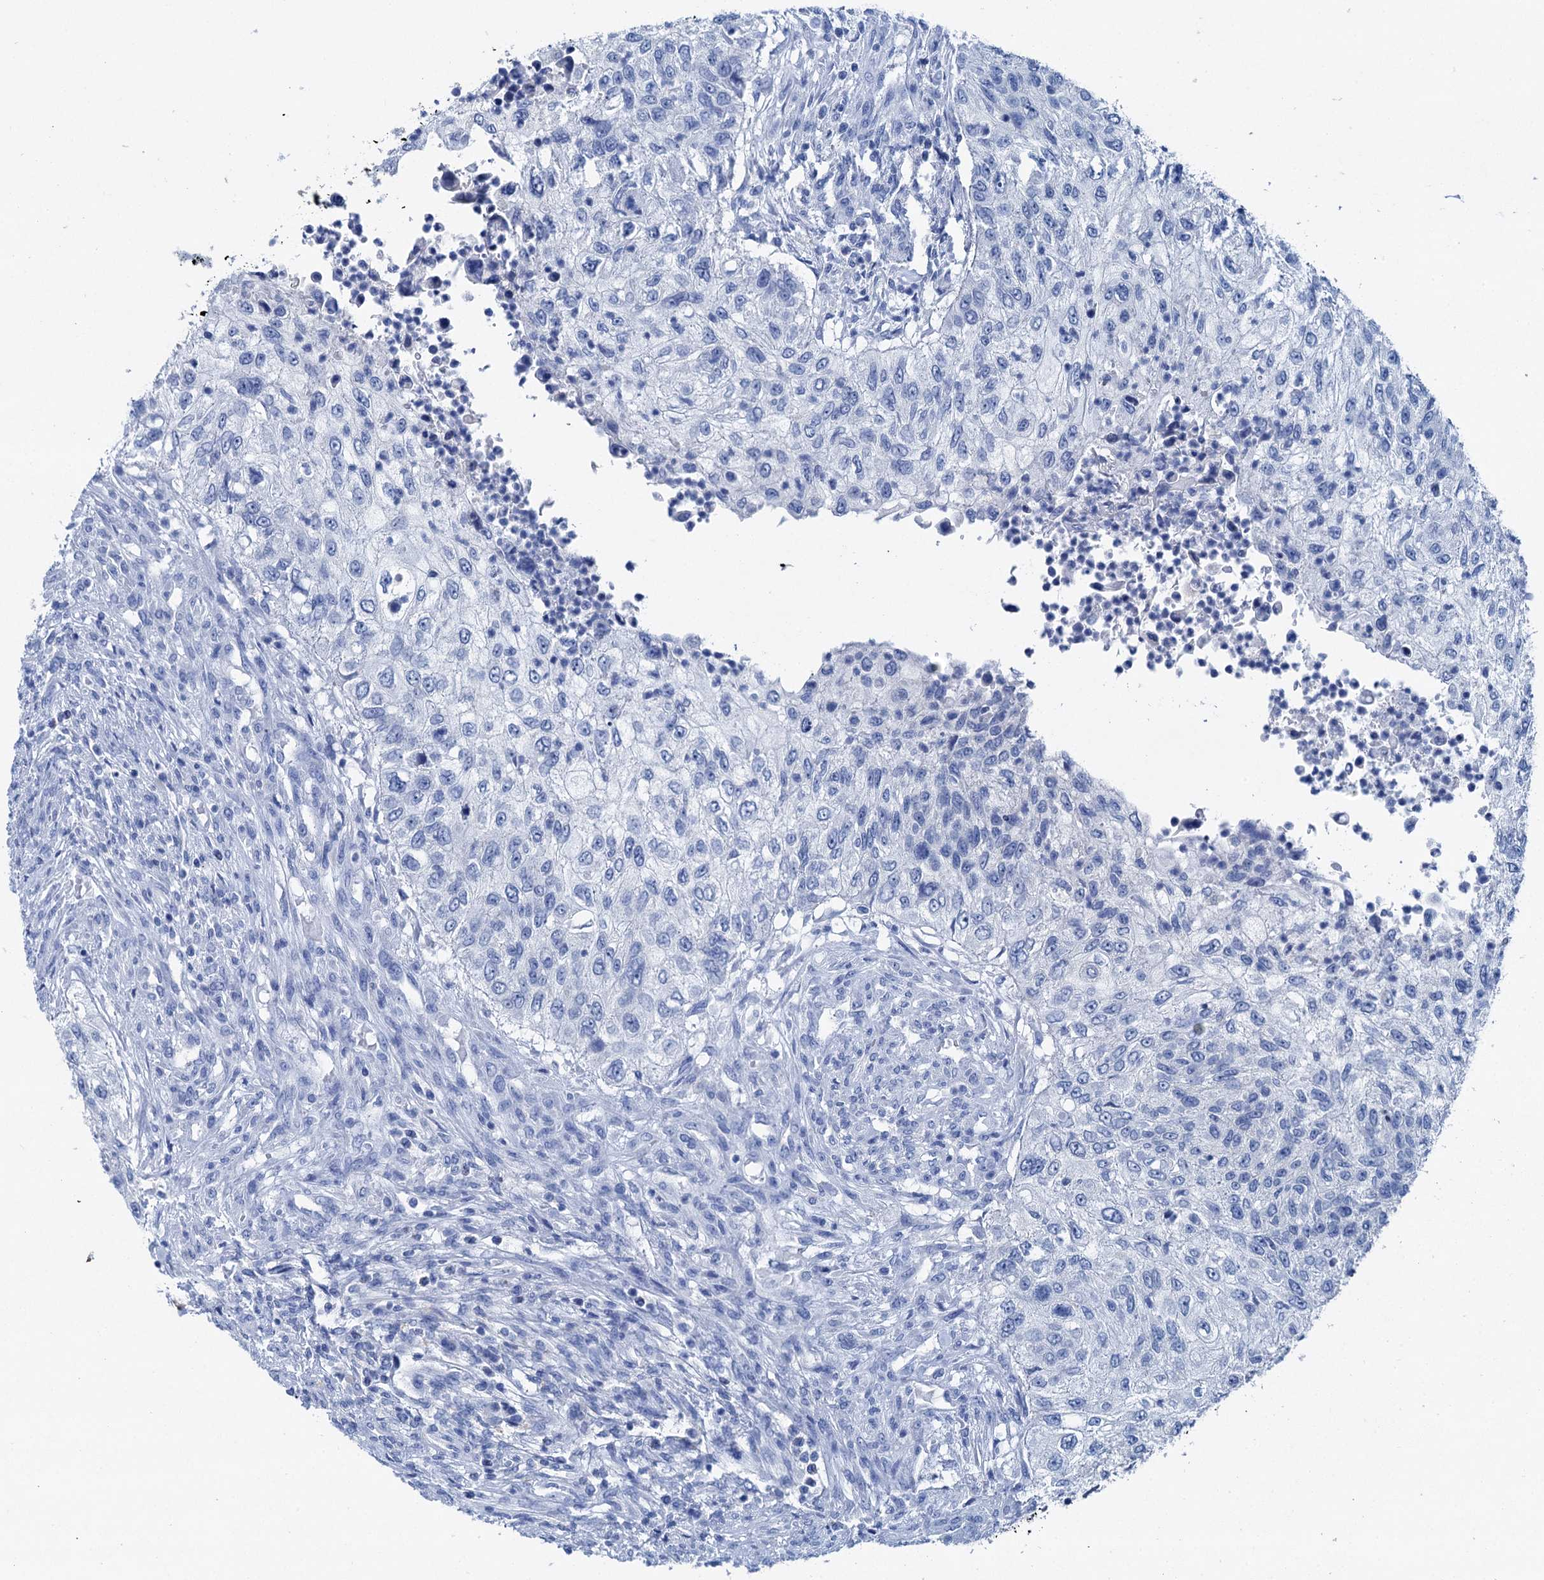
{"staining": {"intensity": "negative", "quantity": "none", "location": "none"}, "tissue": "urothelial cancer", "cell_type": "Tumor cells", "image_type": "cancer", "snomed": [{"axis": "morphology", "description": "Urothelial carcinoma, High grade"}, {"axis": "topography", "description": "Urinary bladder"}], "caption": "This is an immunohistochemistry (IHC) micrograph of urothelial cancer. There is no staining in tumor cells.", "gene": "BRINP1", "patient": {"sex": "female", "age": 60}}